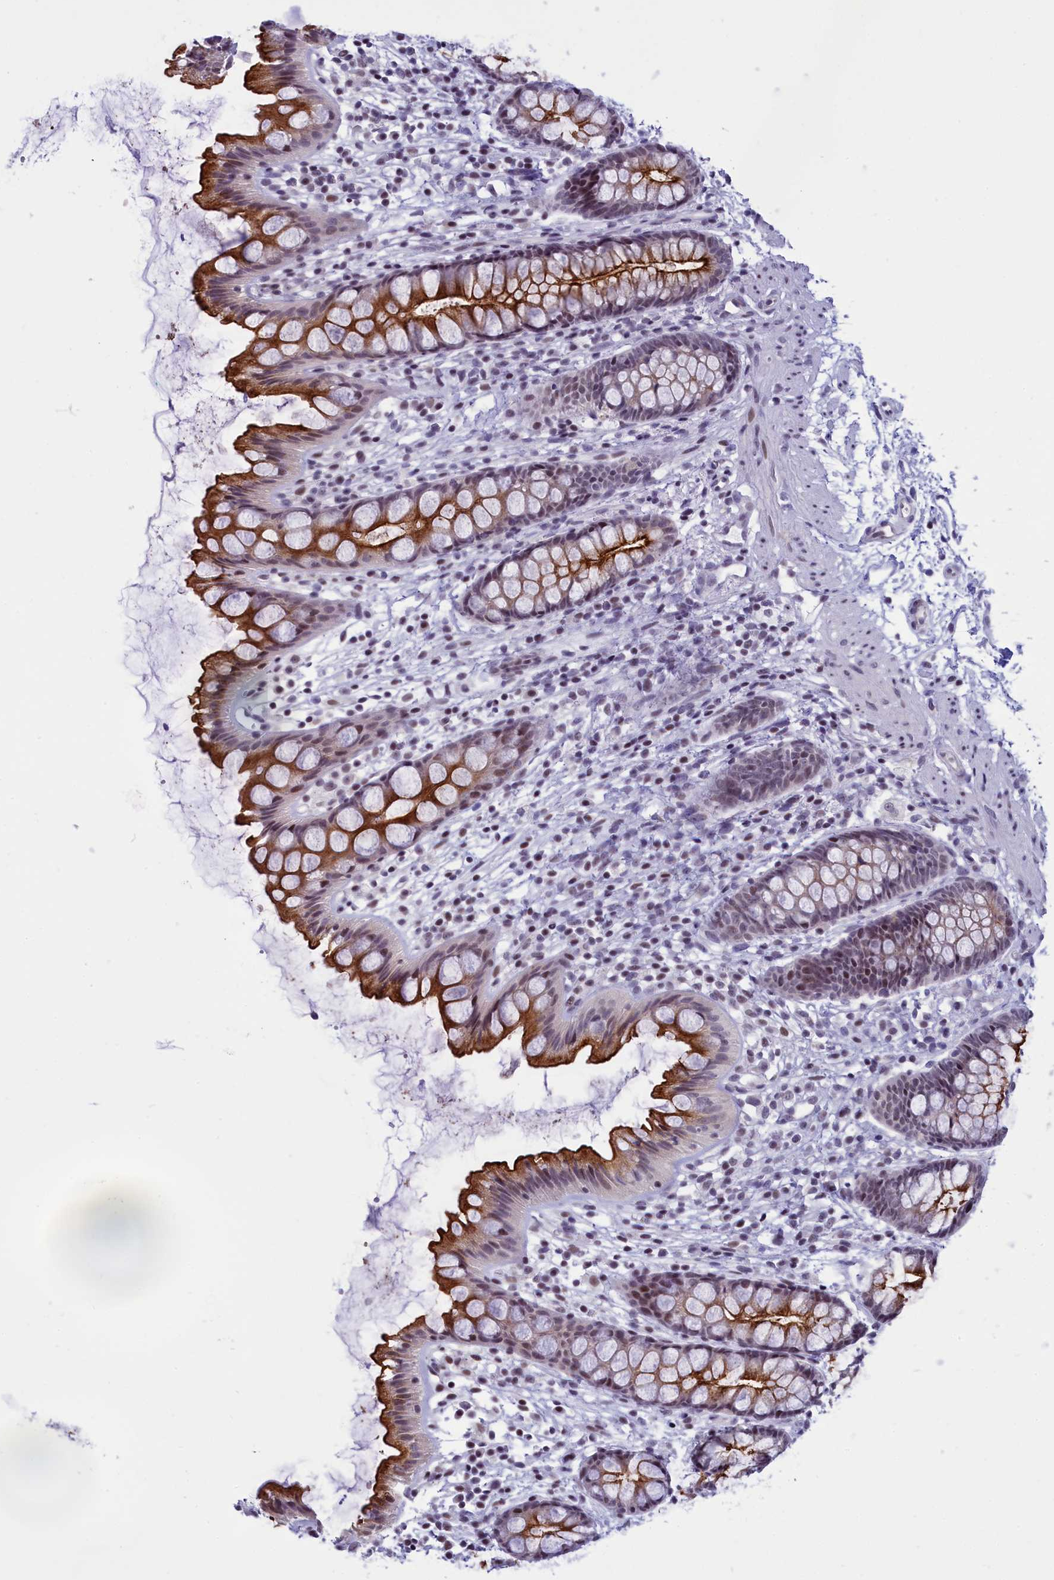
{"staining": {"intensity": "strong", "quantity": "25%-75%", "location": "cytoplasmic/membranous,nuclear"}, "tissue": "rectum", "cell_type": "Glandular cells", "image_type": "normal", "snomed": [{"axis": "morphology", "description": "Normal tissue, NOS"}, {"axis": "topography", "description": "Rectum"}], "caption": "A high-resolution histopathology image shows IHC staining of benign rectum, which displays strong cytoplasmic/membranous,nuclear expression in about 25%-75% of glandular cells.", "gene": "SPIRE2", "patient": {"sex": "female", "age": 65}}